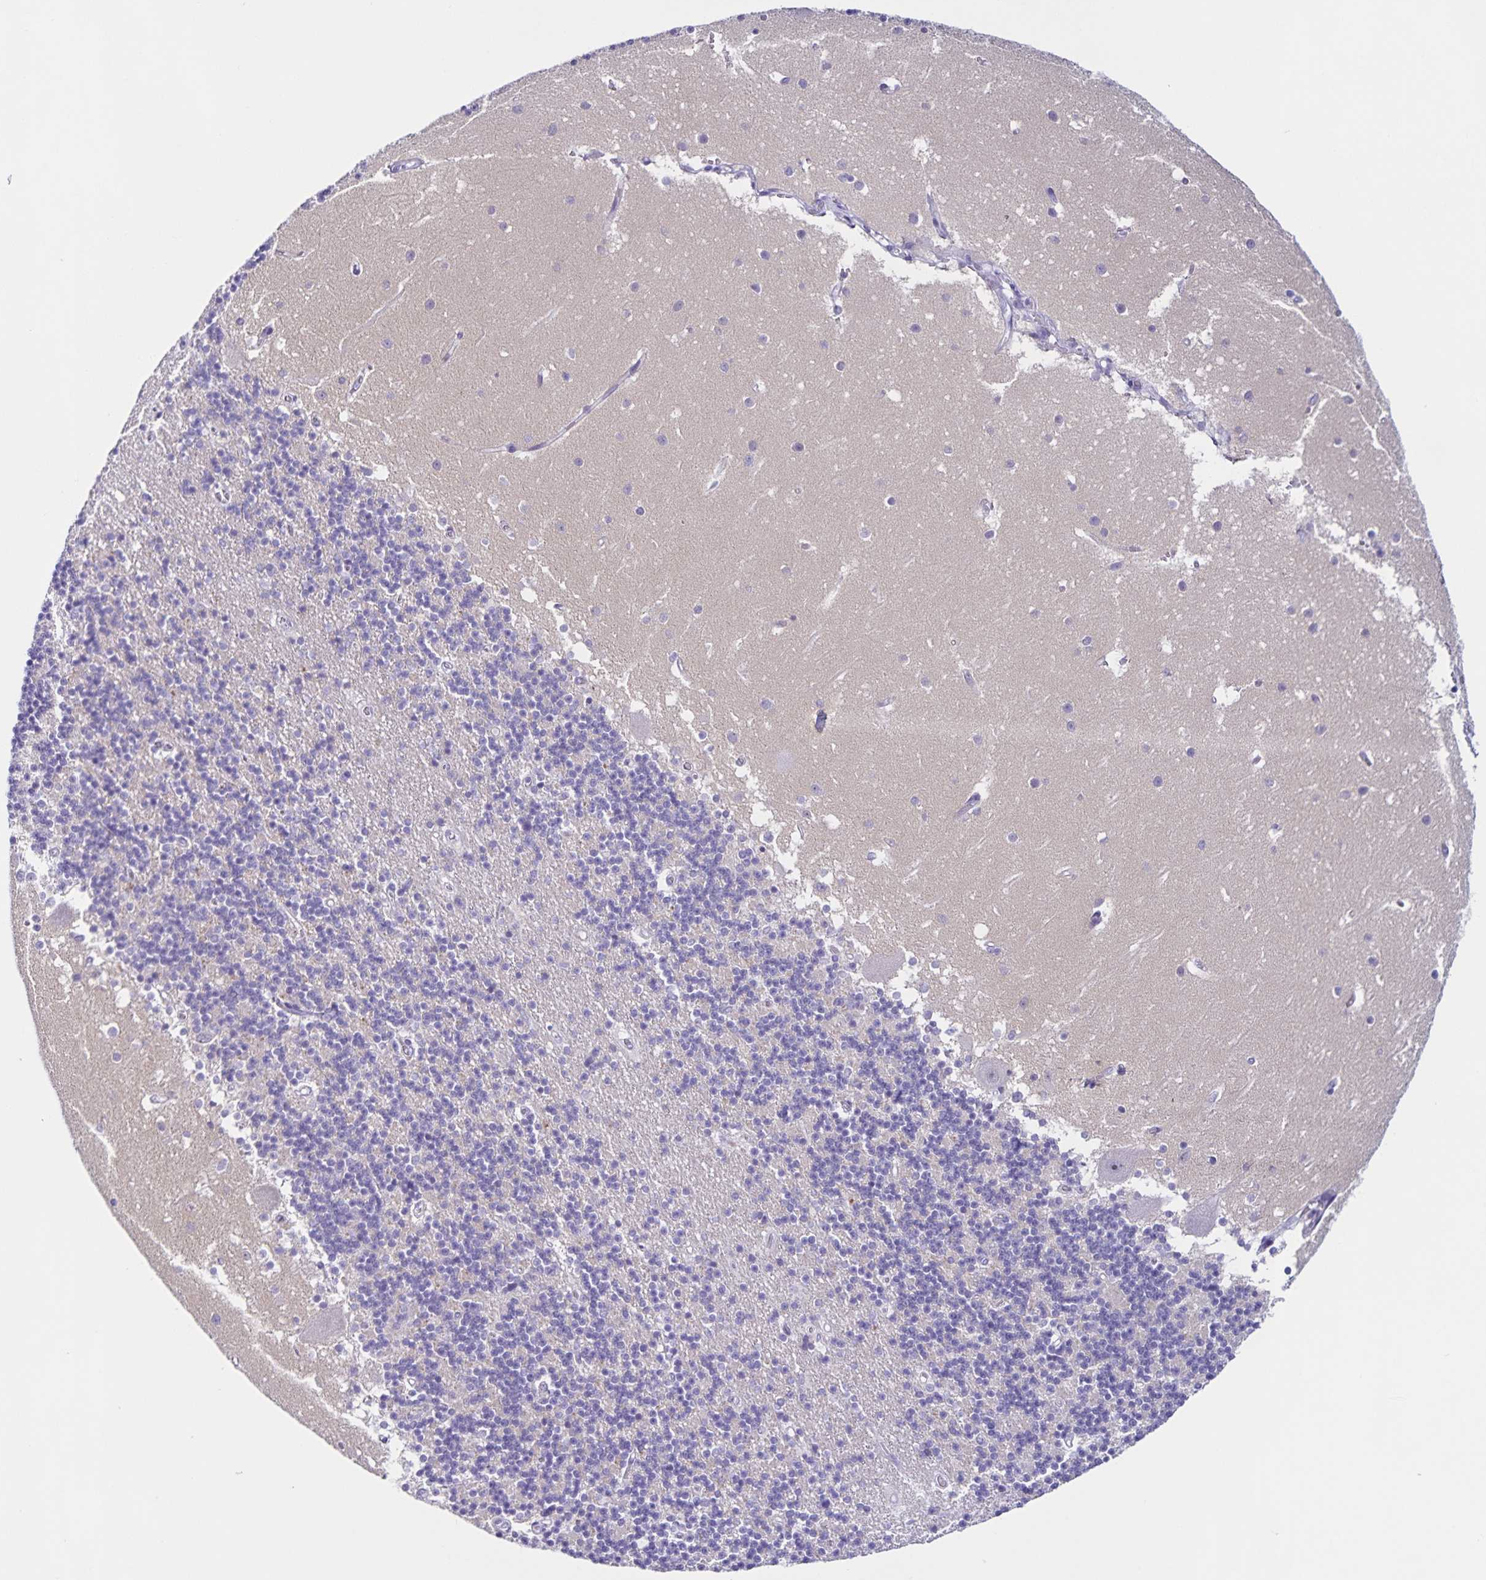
{"staining": {"intensity": "negative", "quantity": "none", "location": "none"}, "tissue": "cerebellum", "cell_type": "Cells in granular layer", "image_type": "normal", "snomed": [{"axis": "morphology", "description": "Normal tissue, NOS"}, {"axis": "topography", "description": "Cerebellum"}], "caption": "Immunohistochemistry histopathology image of unremarkable cerebellum: human cerebellum stained with DAB (3,3'-diaminobenzidine) exhibits no significant protein staining in cells in granular layer.", "gene": "FAM170A", "patient": {"sex": "male", "age": 54}}